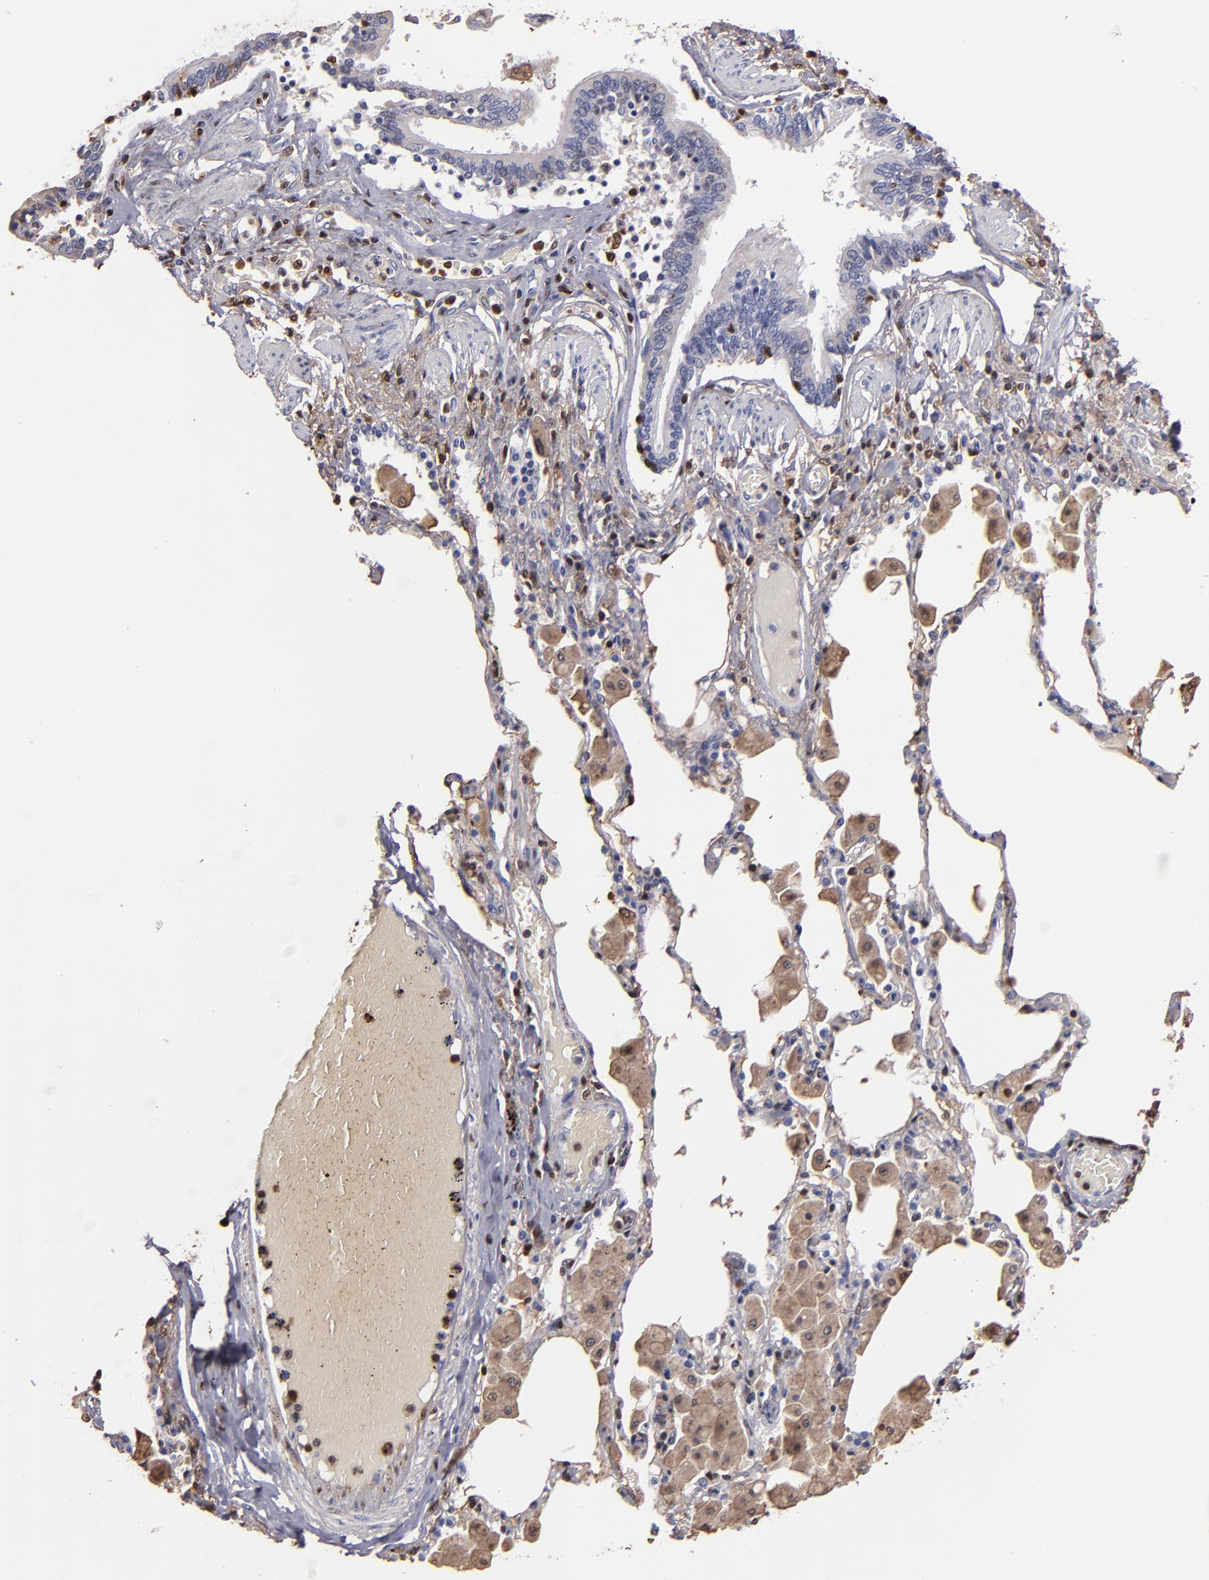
{"staining": {"intensity": "negative", "quantity": "none", "location": "none"}, "tissue": "bronchus", "cell_type": "Respiratory epithelial cells", "image_type": "normal", "snomed": [{"axis": "morphology", "description": "Normal tissue, NOS"}, {"axis": "morphology", "description": "Squamous cell carcinoma, NOS"}, {"axis": "topography", "description": "Bronchus"}, {"axis": "topography", "description": "Lung"}], "caption": "Immunohistochemistry (IHC) photomicrograph of benign human bronchus stained for a protein (brown), which displays no positivity in respiratory epithelial cells. Brightfield microscopy of IHC stained with DAB (3,3'-diaminobenzidine) (brown) and hematoxylin (blue), captured at high magnification.", "gene": "S100A4", "patient": {"sex": "female", "age": 47}}